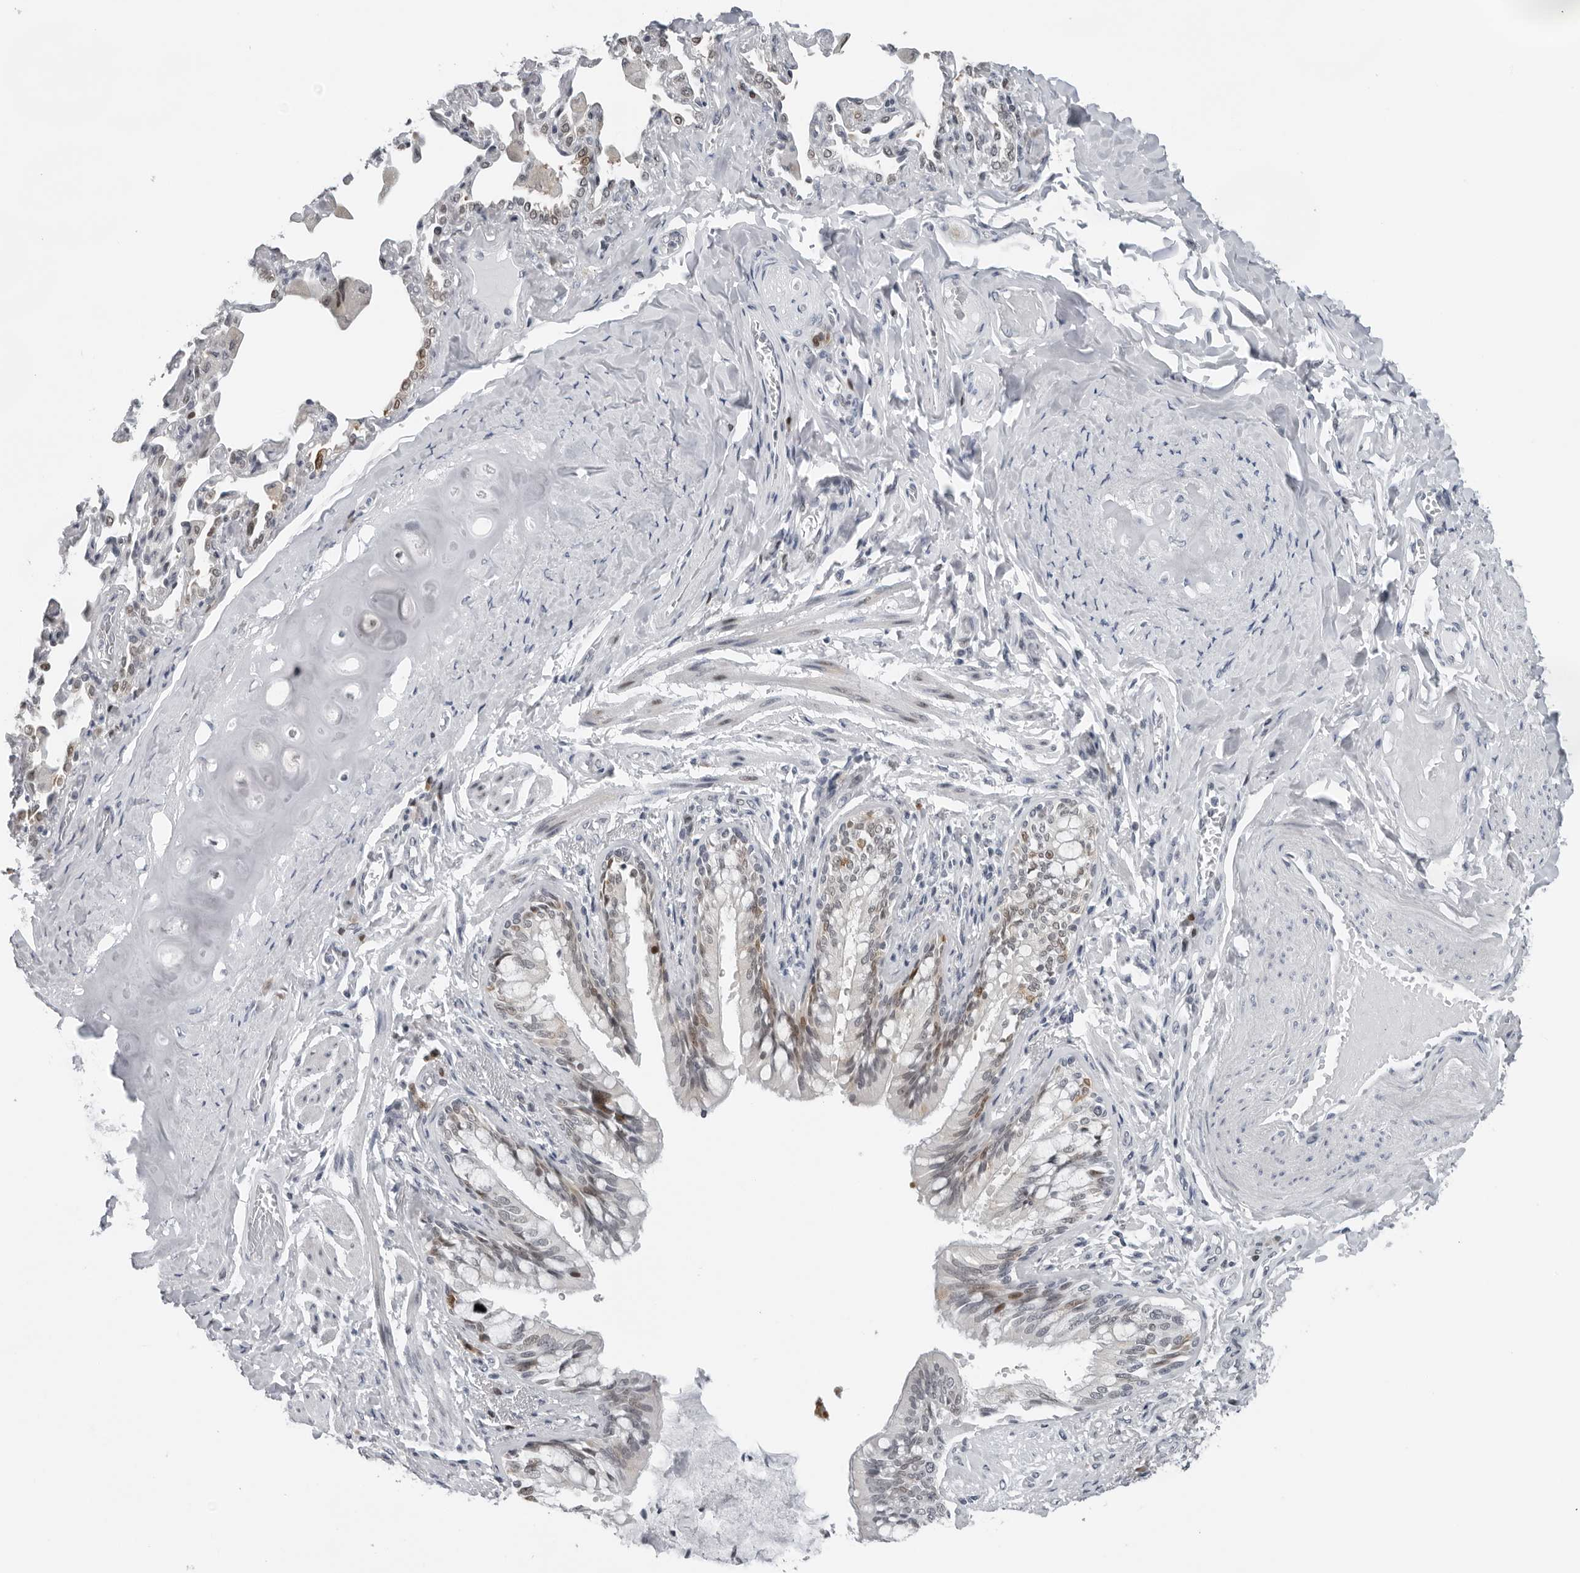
{"staining": {"intensity": "moderate", "quantity": "25%-75%", "location": "nuclear"}, "tissue": "bronchus", "cell_type": "Respiratory epithelial cells", "image_type": "normal", "snomed": [{"axis": "morphology", "description": "Normal tissue, NOS"}, {"axis": "morphology", "description": "Inflammation, NOS"}, {"axis": "topography", "description": "Lung"}], "caption": "Immunohistochemical staining of benign human bronchus reveals 25%-75% levels of moderate nuclear protein expression in about 25%-75% of respiratory epithelial cells. (brown staining indicates protein expression, while blue staining denotes nuclei).", "gene": "PPP1R42", "patient": {"sex": "female", "age": 46}}